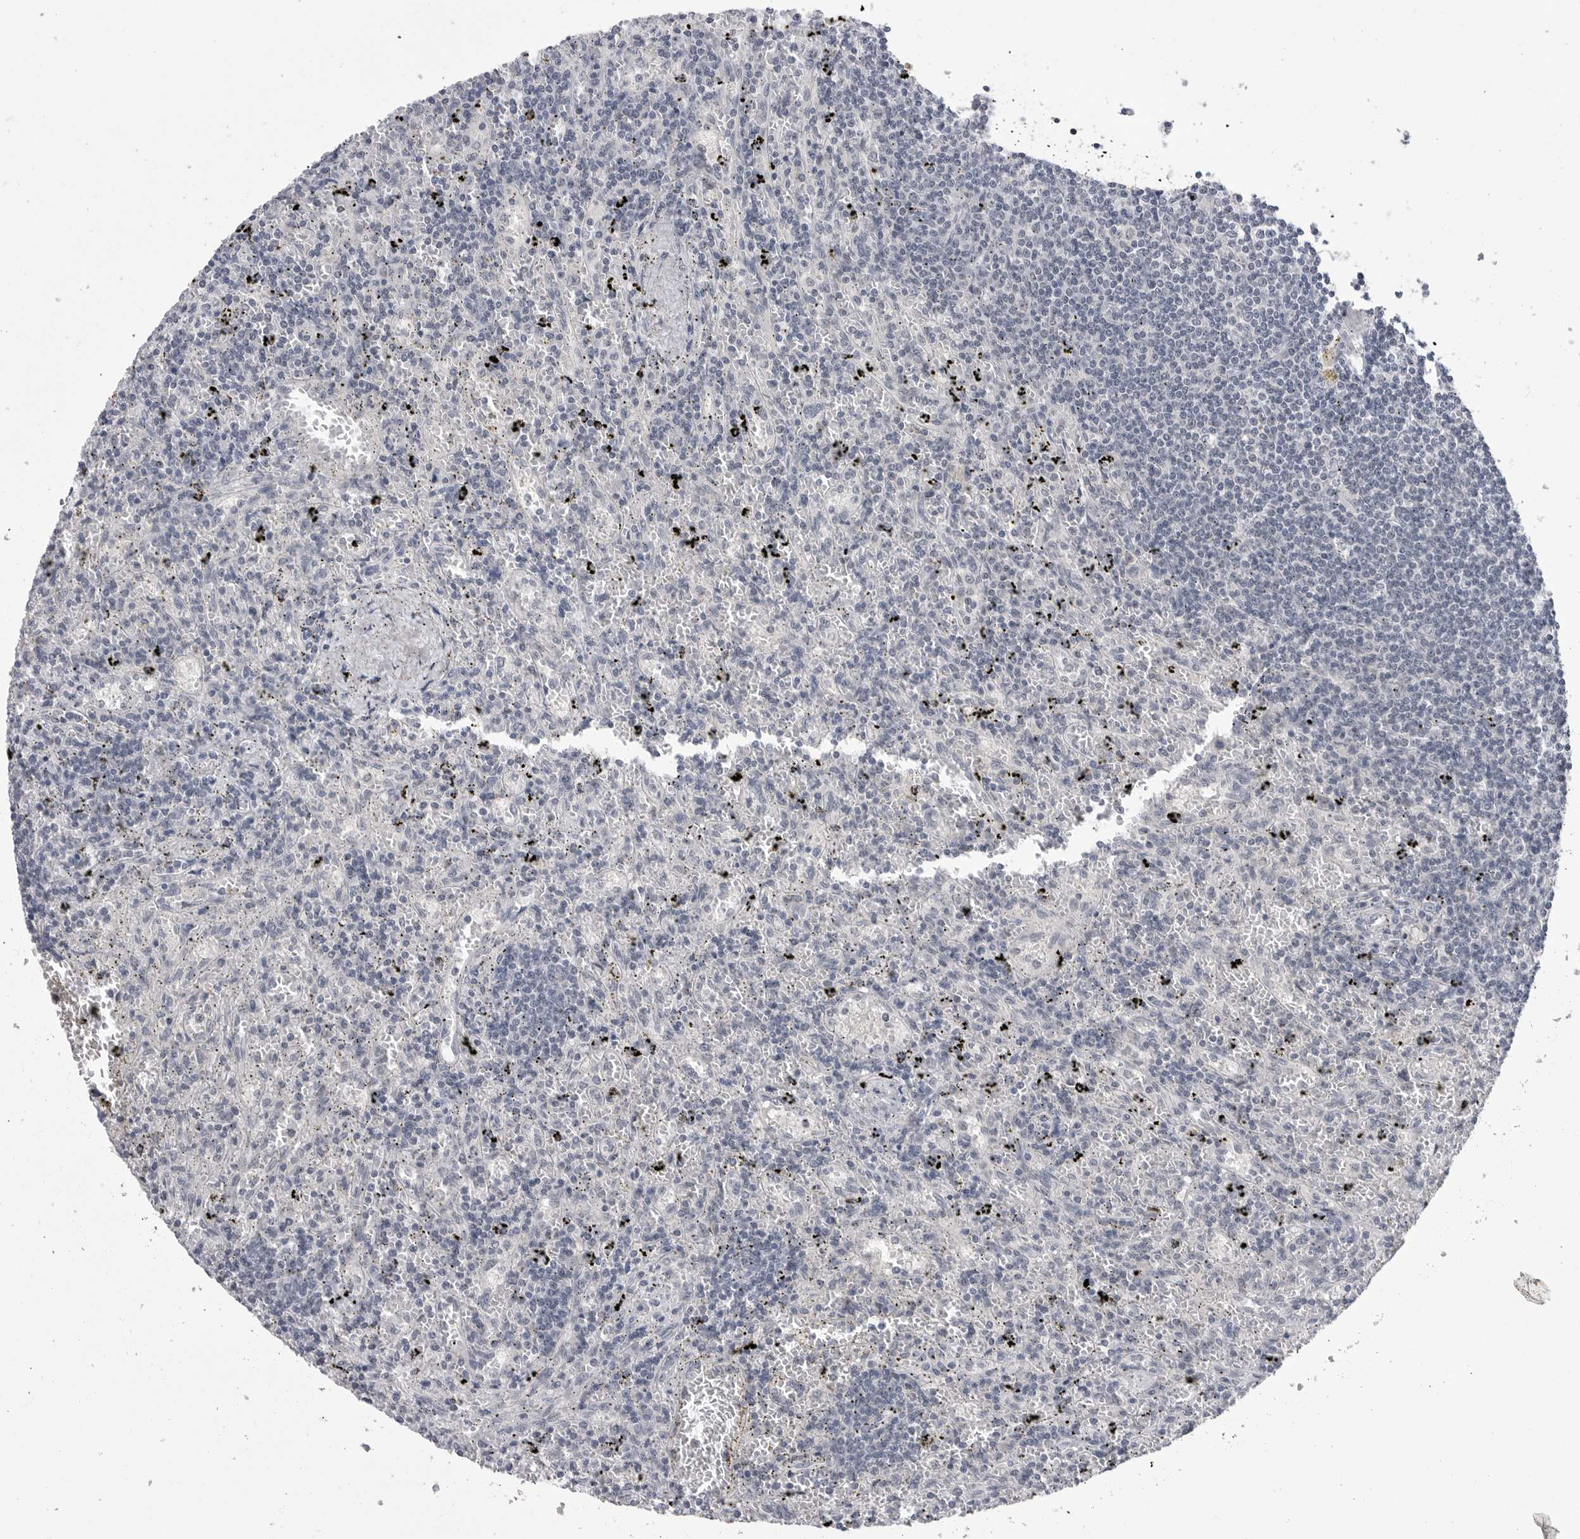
{"staining": {"intensity": "negative", "quantity": "none", "location": "none"}, "tissue": "lymphoma", "cell_type": "Tumor cells", "image_type": "cancer", "snomed": [{"axis": "morphology", "description": "Malignant lymphoma, non-Hodgkin's type, Low grade"}, {"axis": "topography", "description": "Spleen"}], "caption": "Immunohistochemical staining of low-grade malignant lymphoma, non-Hodgkin's type shows no significant positivity in tumor cells. Nuclei are stained in blue.", "gene": "DLG2", "patient": {"sex": "male", "age": 76}}